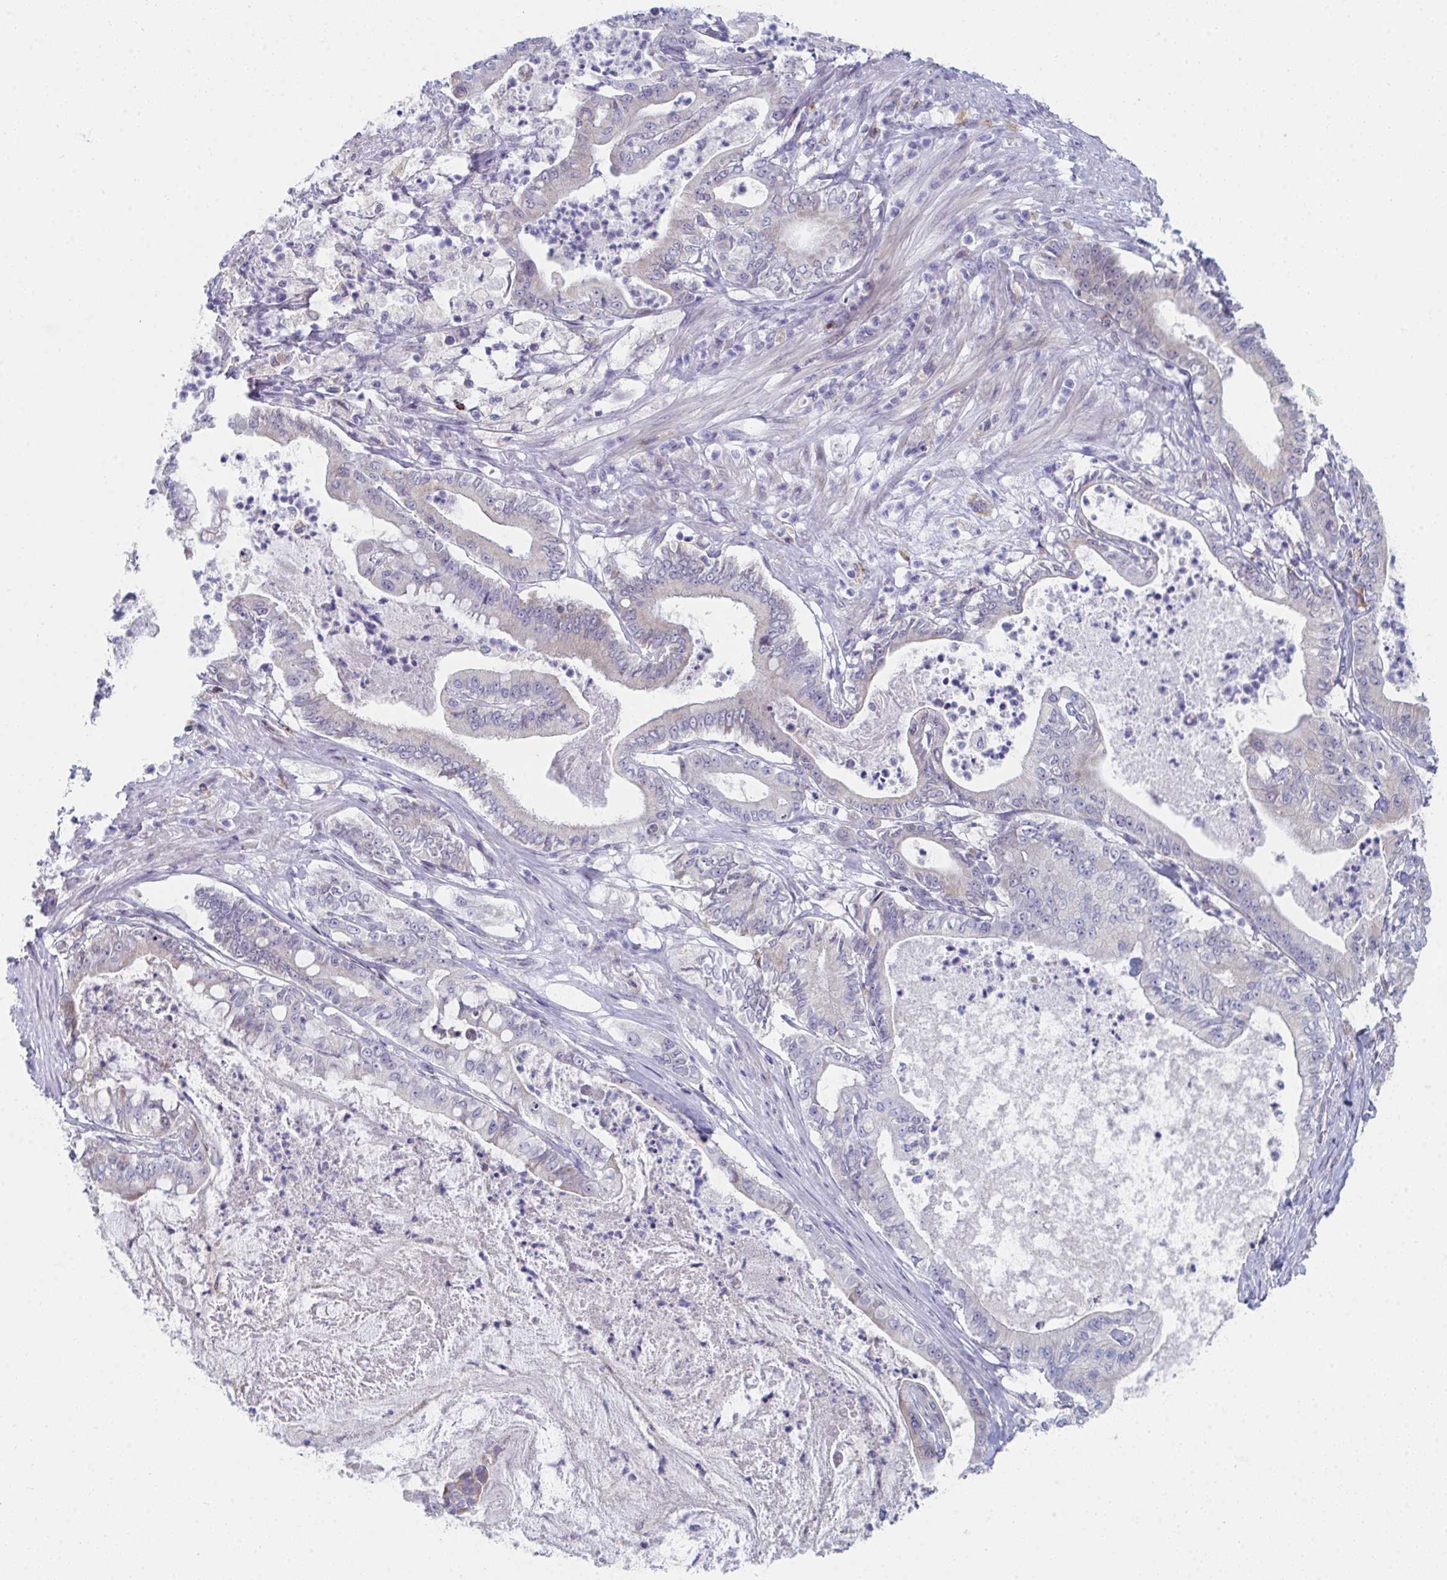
{"staining": {"intensity": "negative", "quantity": "none", "location": "none"}, "tissue": "pancreatic cancer", "cell_type": "Tumor cells", "image_type": "cancer", "snomed": [{"axis": "morphology", "description": "Adenocarcinoma, NOS"}, {"axis": "topography", "description": "Pancreas"}], "caption": "DAB immunohistochemical staining of pancreatic cancer demonstrates no significant positivity in tumor cells.", "gene": "VWDE", "patient": {"sex": "male", "age": 71}}